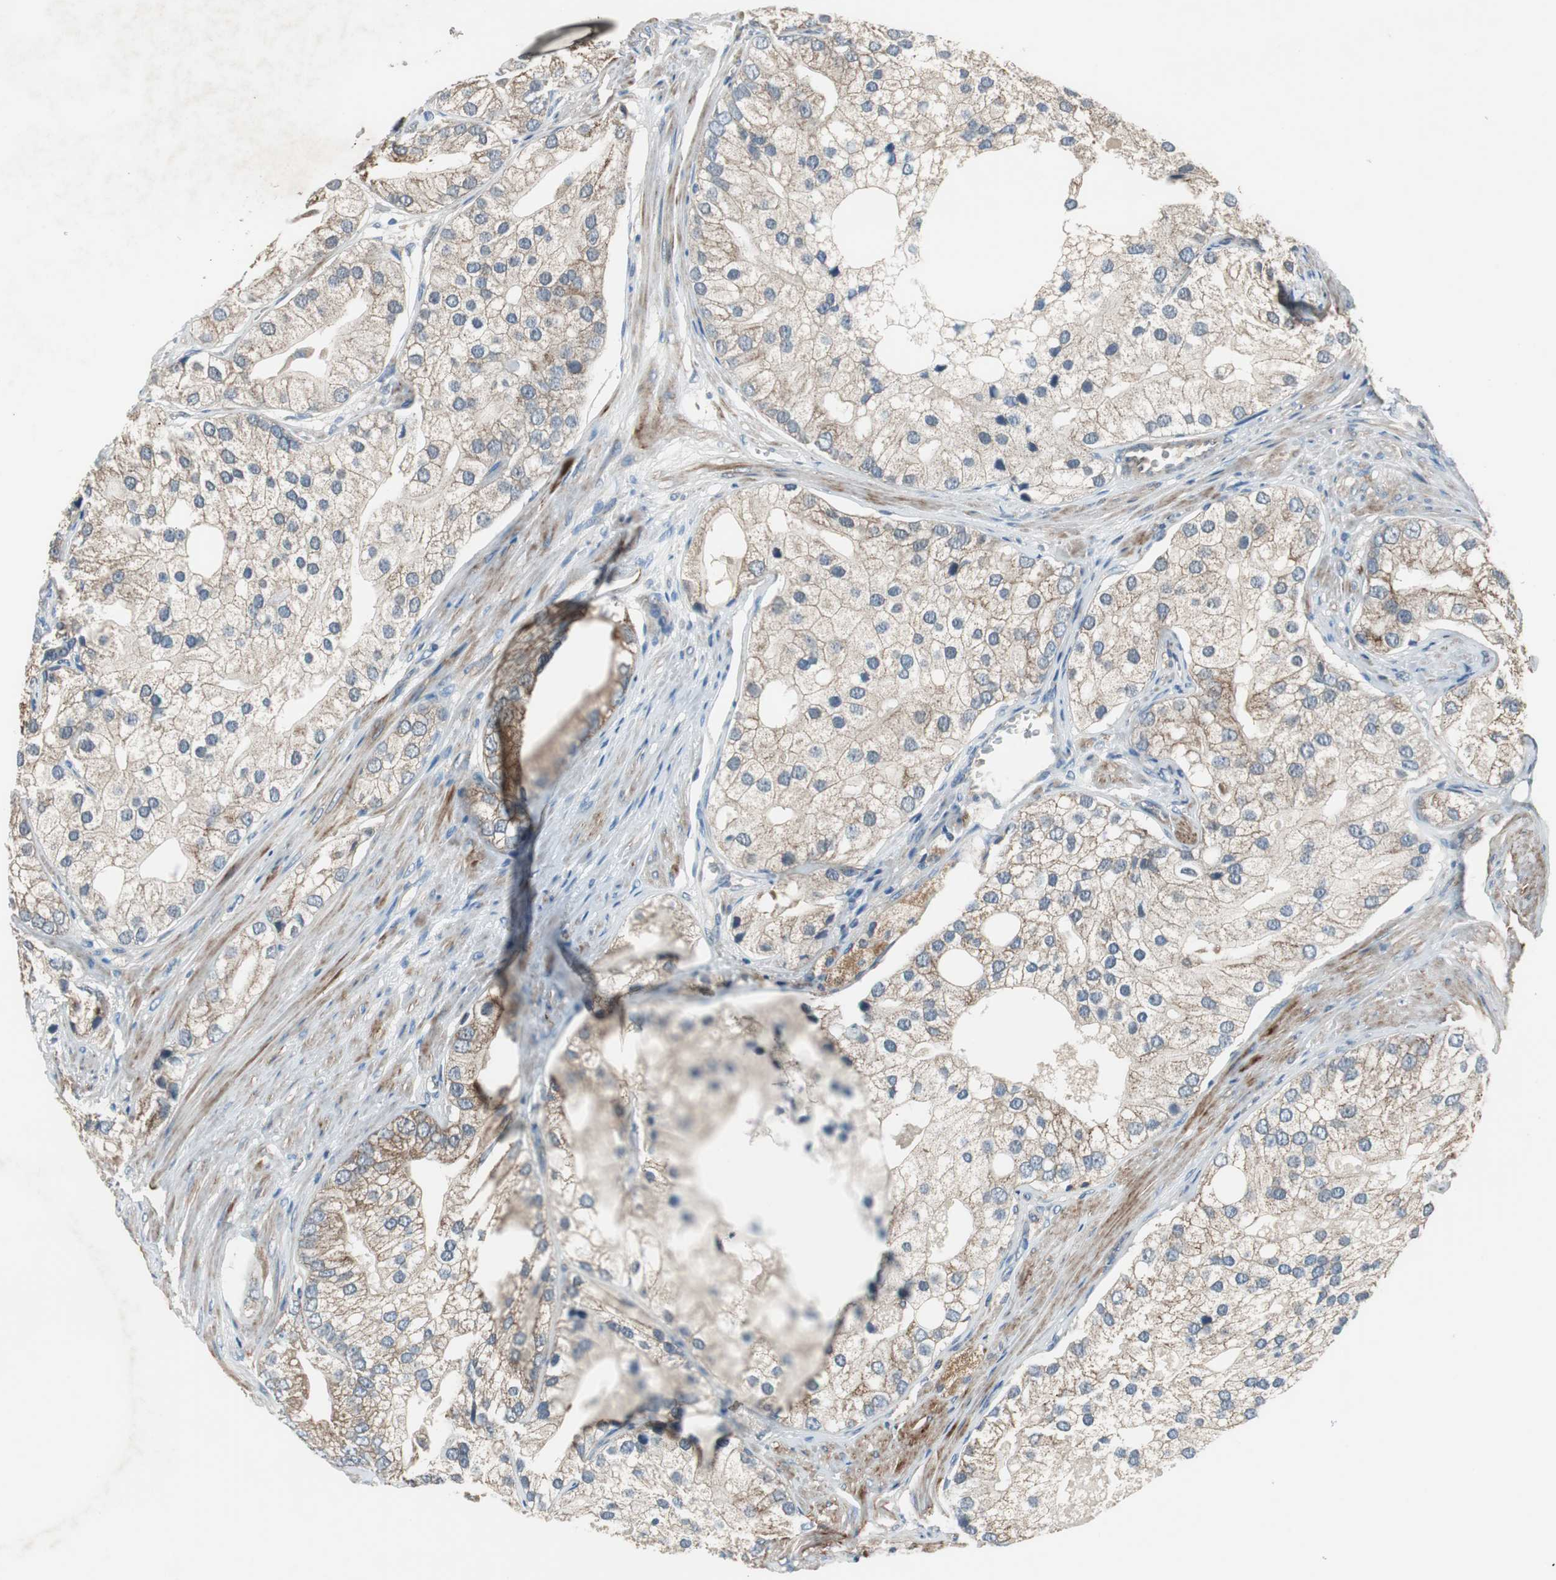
{"staining": {"intensity": "weak", "quantity": ">75%", "location": "cytoplasmic/membranous"}, "tissue": "prostate cancer", "cell_type": "Tumor cells", "image_type": "cancer", "snomed": [{"axis": "morphology", "description": "Adenocarcinoma, Low grade"}, {"axis": "topography", "description": "Prostate"}], "caption": "DAB immunohistochemical staining of human prostate cancer shows weak cytoplasmic/membranous protein positivity in about >75% of tumor cells. (Stains: DAB in brown, nuclei in blue, Microscopy: brightfield microscopy at high magnification).", "gene": "PI4KB", "patient": {"sex": "male", "age": 69}}